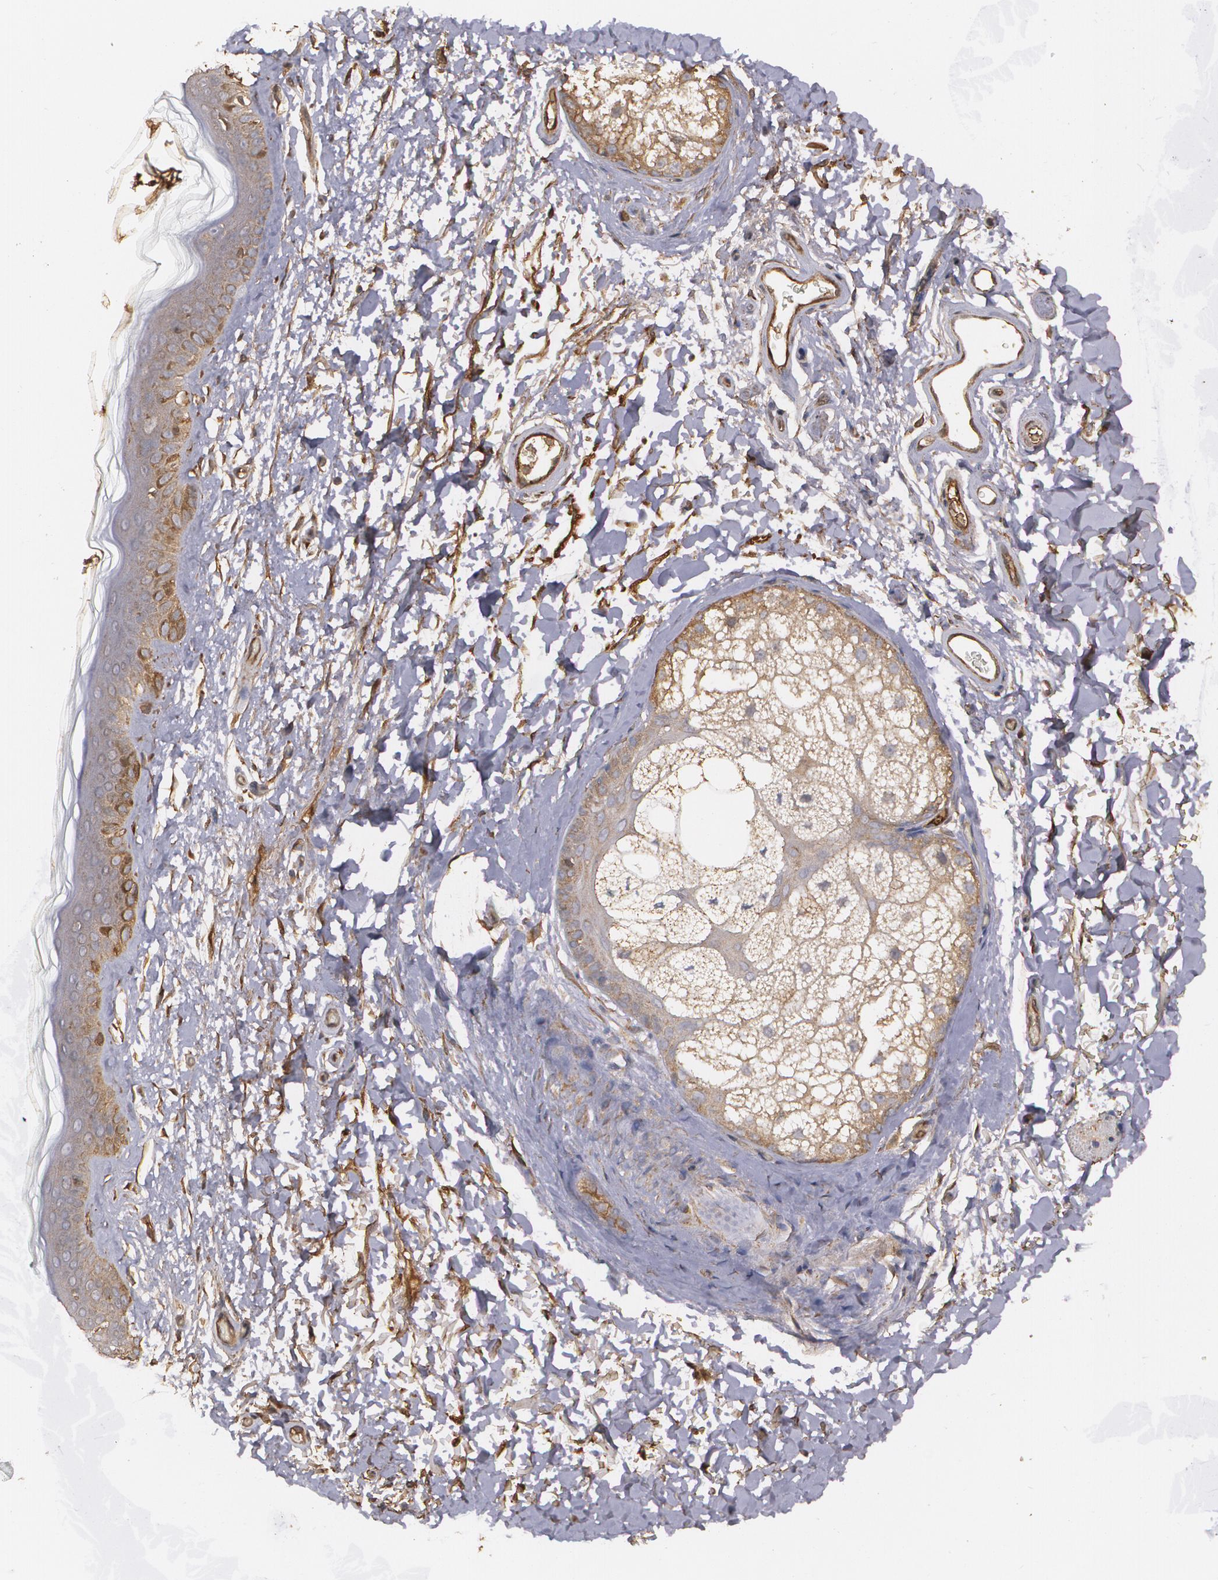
{"staining": {"intensity": "strong", "quantity": ">75%", "location": "cytoplasmic/membranous"}, "tissue": "skin", "cell_type": "Fibroblasts", "image_type": "normal", "snomed": [{"axis": "morphology", "description": "Normal tissue, NOS"}, {"axis": "topography", "description": "Skin"}], "caption": "DAB immunohistochemical staining of benign skin exhibits strong cytoplasmic/membranous protein expression in approximately >75% of fibroblasts. The protein is shown in brown color, while the nuclei are stained blue.", "gene": "PON1", "patient": {"sex": "male", "age": 63}}